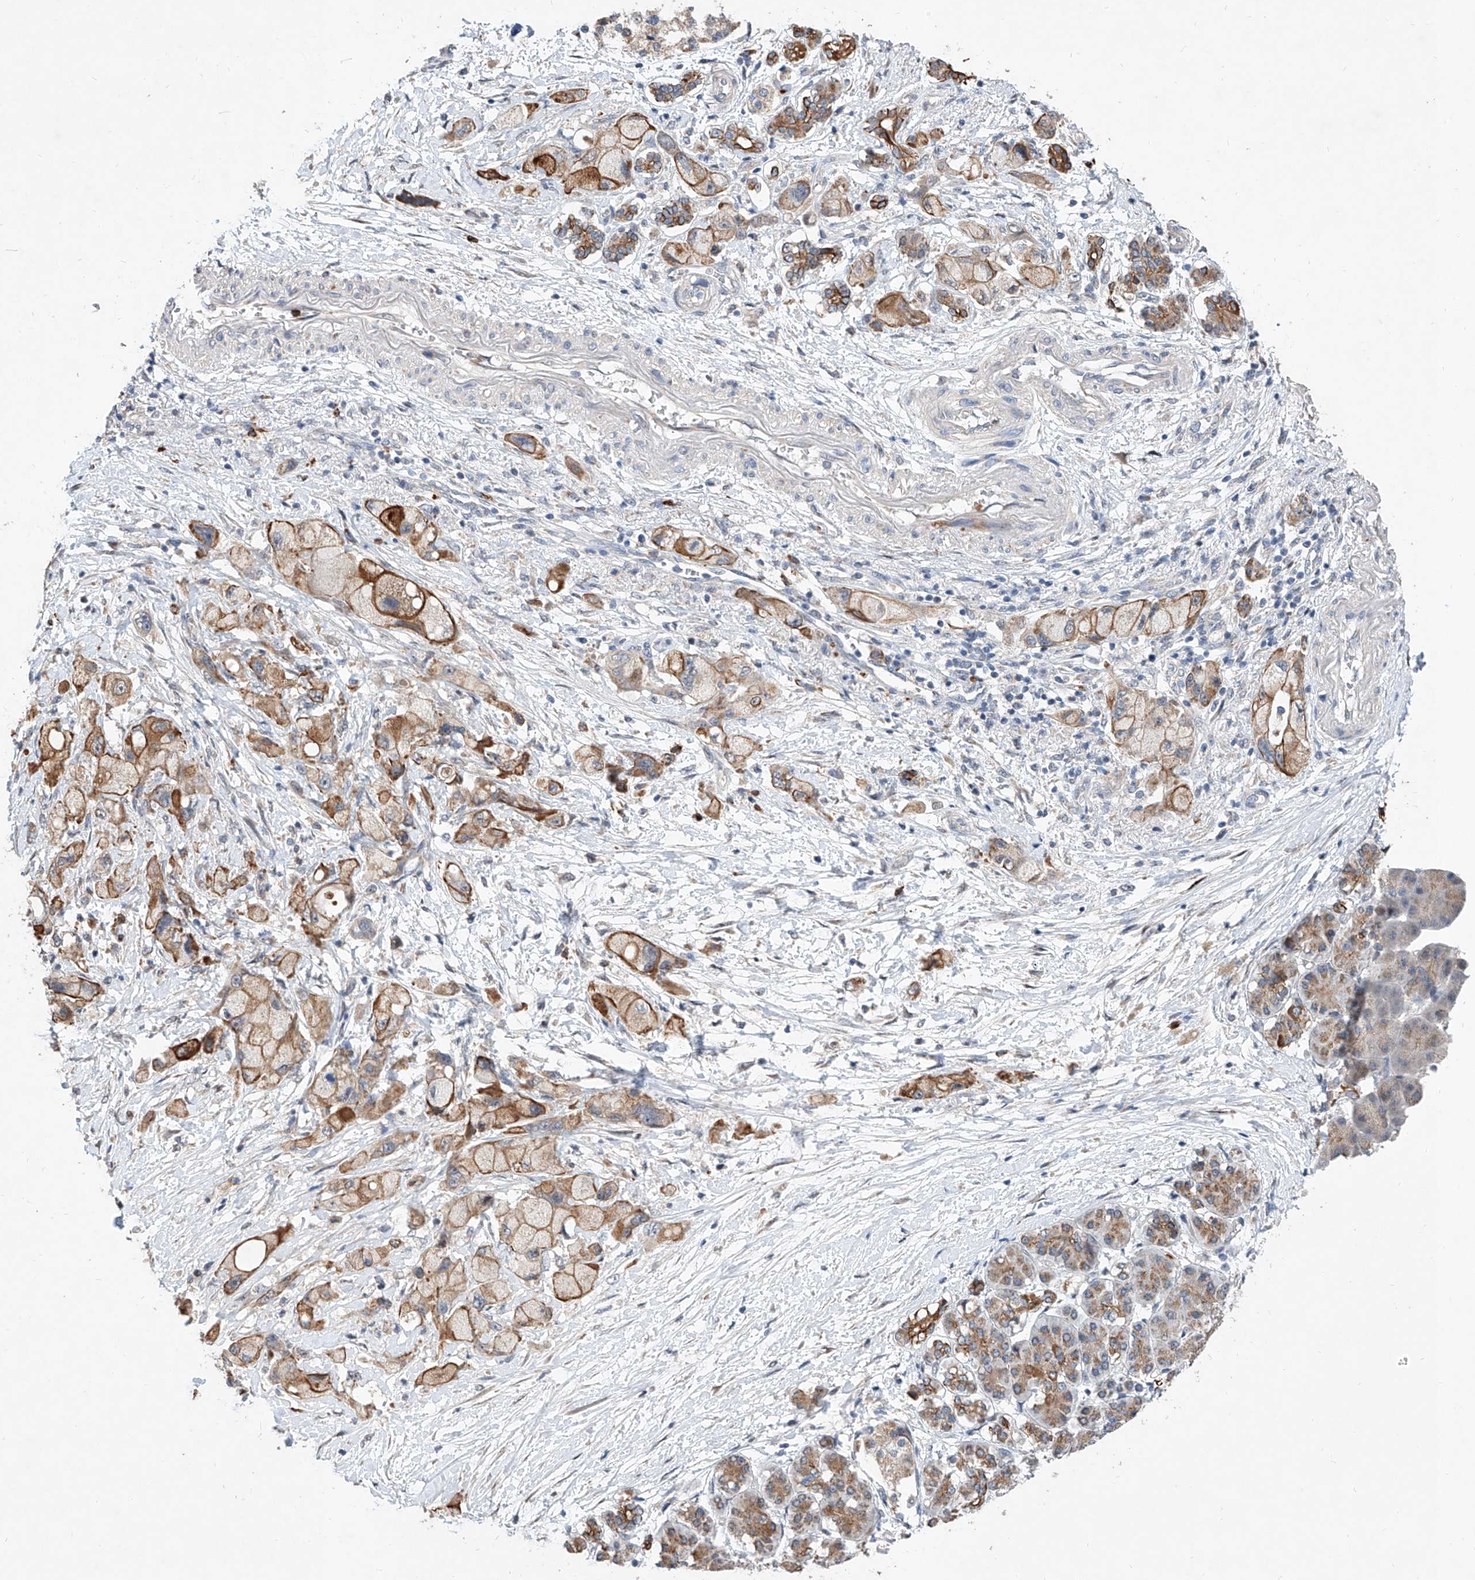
{"staining": {"intensity": "moderate", "quantity": ">75%", "location": "cytoplasmic/membranous"}, "tissue": "pancreatic cancer", "cell_type": "Tumor cells", "image_type": "cancer", "snomed": [{"axis": "morphology", "description": "Normal tissue, NOS"}, {"axis": "morphology", "description": "Adenocarcinoma, NOS"}, {"axis": "topography", "description": "Pancreas"}], "caption": "There is medium levels of moderate cytoplasmic/membranous positivity in tumor cells of adenocarcinoma (pancreatic), as demonstrated by immunohistochemical staining (brown color).", "gene": "MFSD4B", "patient": {"sex": "female", "age": 68}}